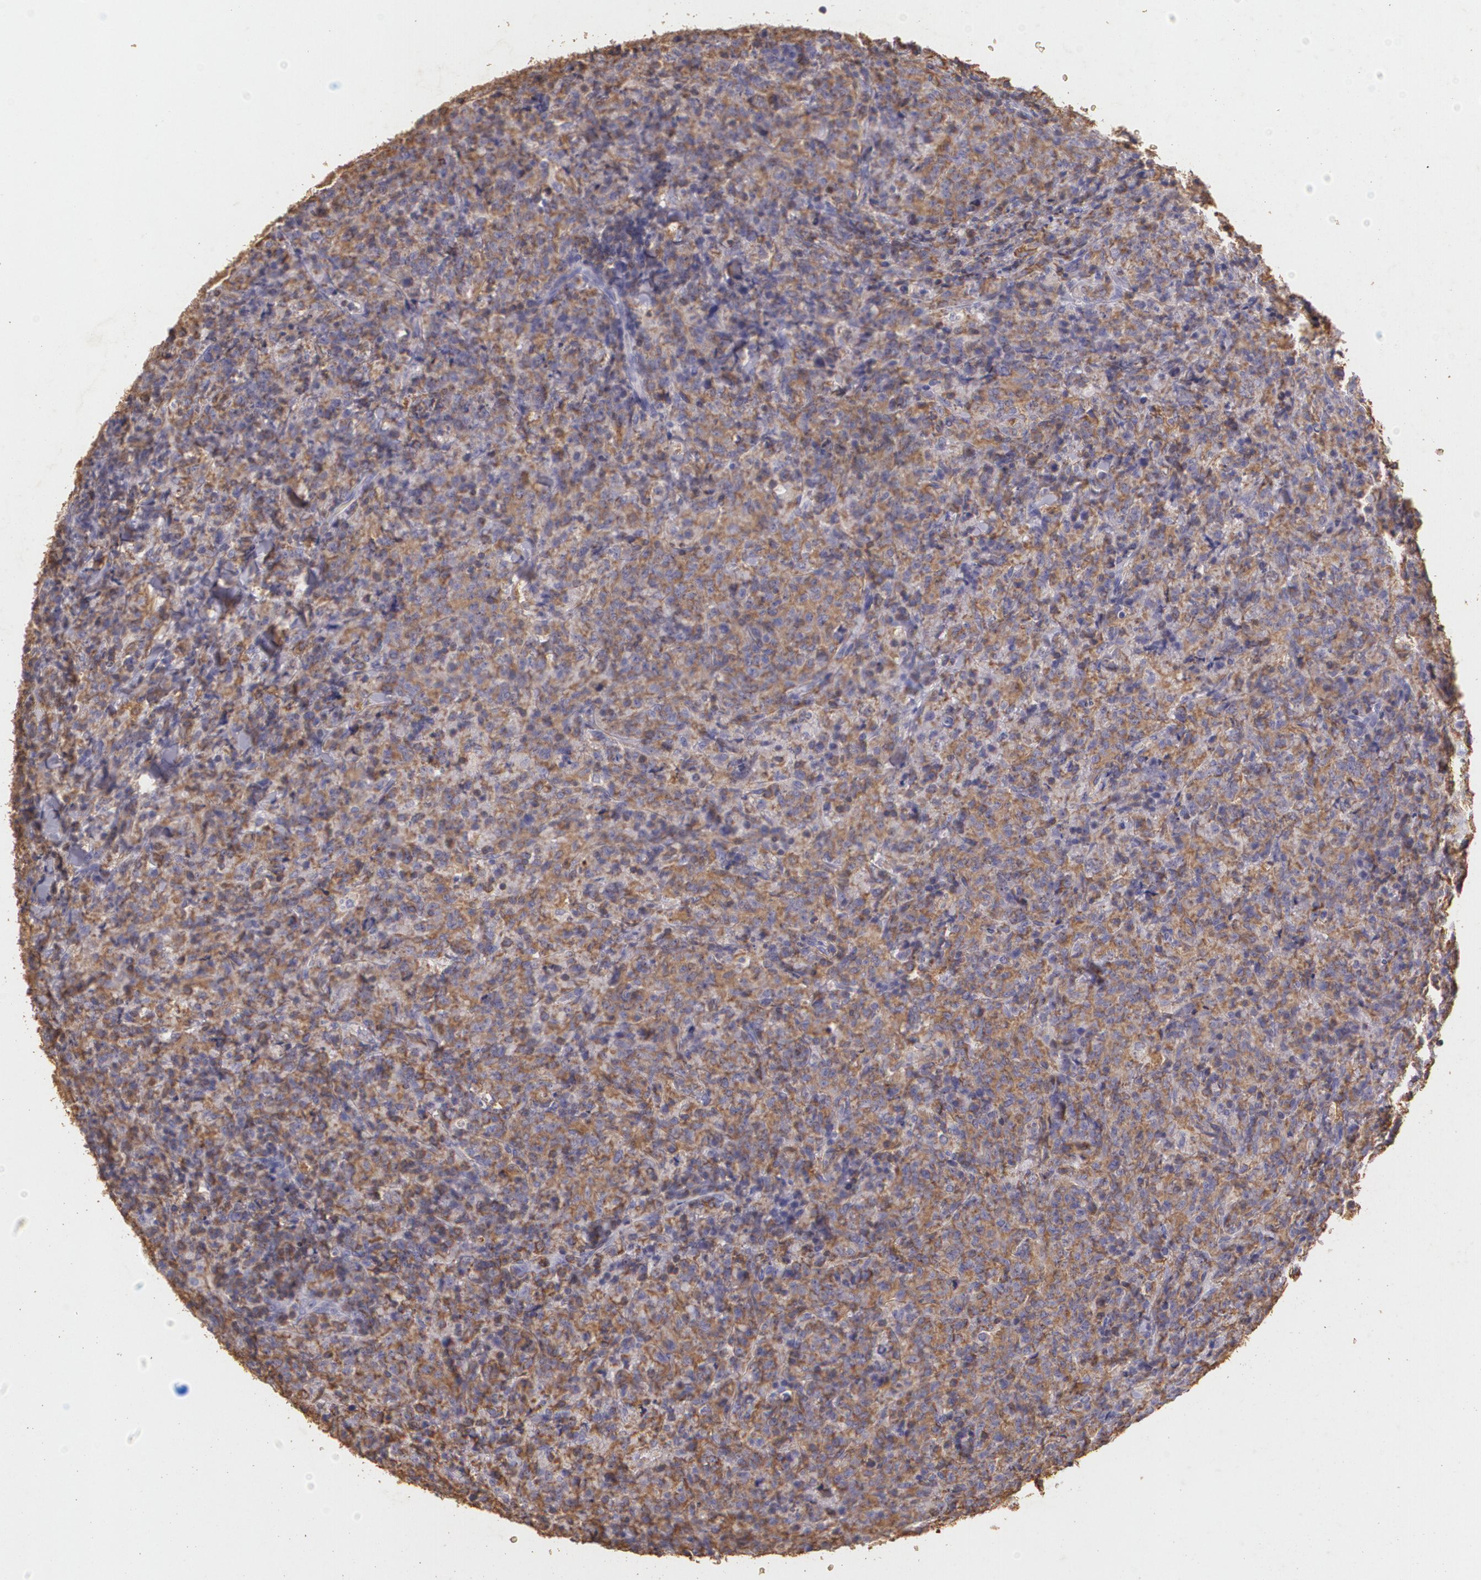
{"staining": {"intensity": "moderate", "quantity": ">75%", "location": "cytoplasmic/membranous"}, "tissue": "lymphoma", "cell_type": "Tumor cells", "image_type": "cancer", "snomed": [{"axis": "morphology", "description": "Malignant lymphoma, non-Hodgkin's type, High grade"}, {"axis": "topography", "description": "Tonsil"}], "caption": "High-power microscopy captured an immunohistochemistry (IHC) histopathology image of lymphoma, revealing moderate cytoplasmic/membranous staining in approximately >75% of tumor cells.", "gene": "TGFBR1", "patient": {"sex": "female", "age": 36}}